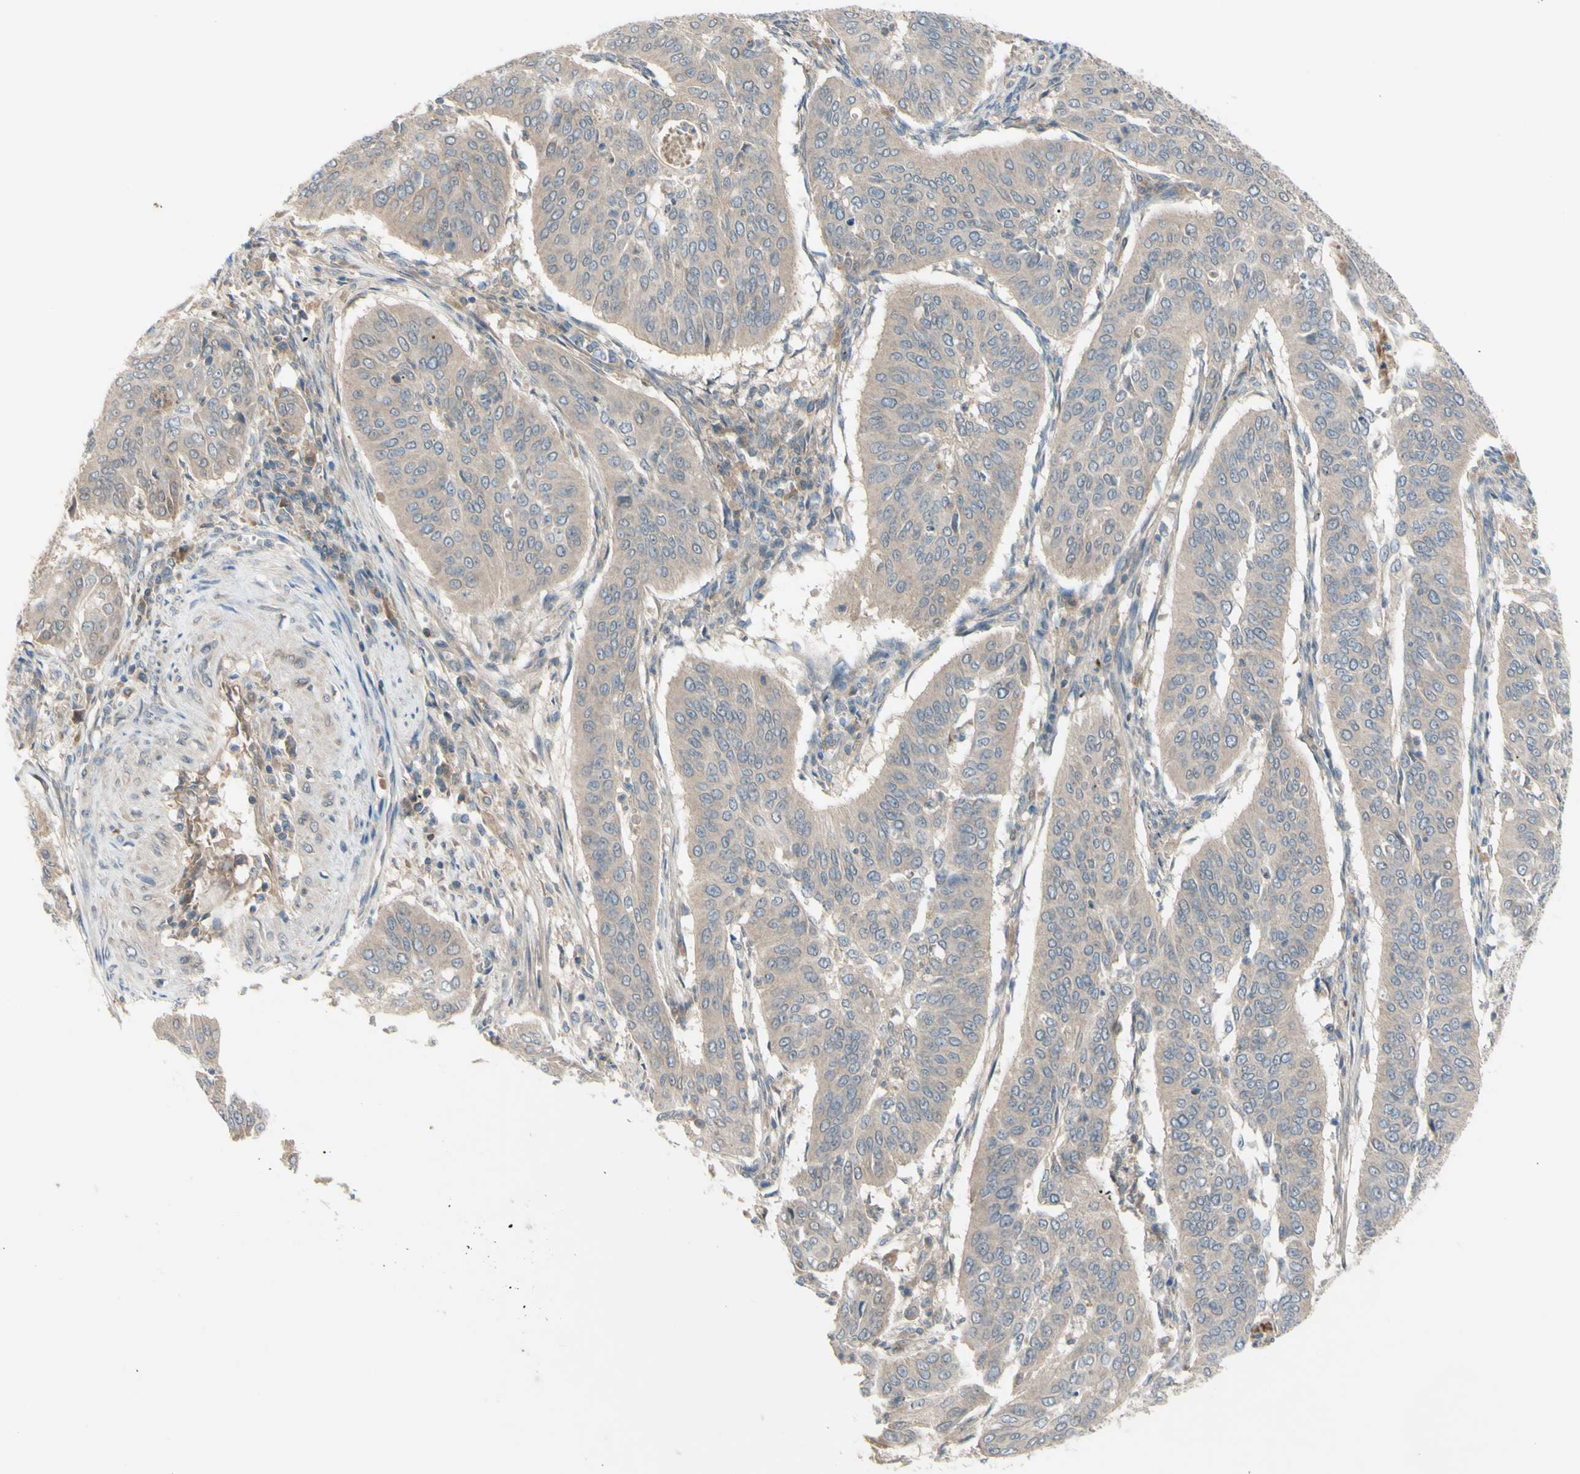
{"staining": {"intensity": "weak", "quantity": ">75%", "location": "cytoplasmic/membranous"}, "tissue": "cervical cancer", "cell_type": "Tumor cells", "image_type": "cancer", "snomed": [{"axis": "morphology", "description": "Normal tissue, NOS"}, {"axis": "morphology", "description": "Squamous cell carcinoma, NOS"}, {"axis": "topography", "description": "Cervix"}], "caption": "Immunohistochemistry (DAB) staining of cervical squamous cell carcinoma exhibits weak cytoplasmic/membranous protein expression in approximately >75% of tumor cells.", "gene": "AFP", "patient": {"sex": "female", "age": 39}}